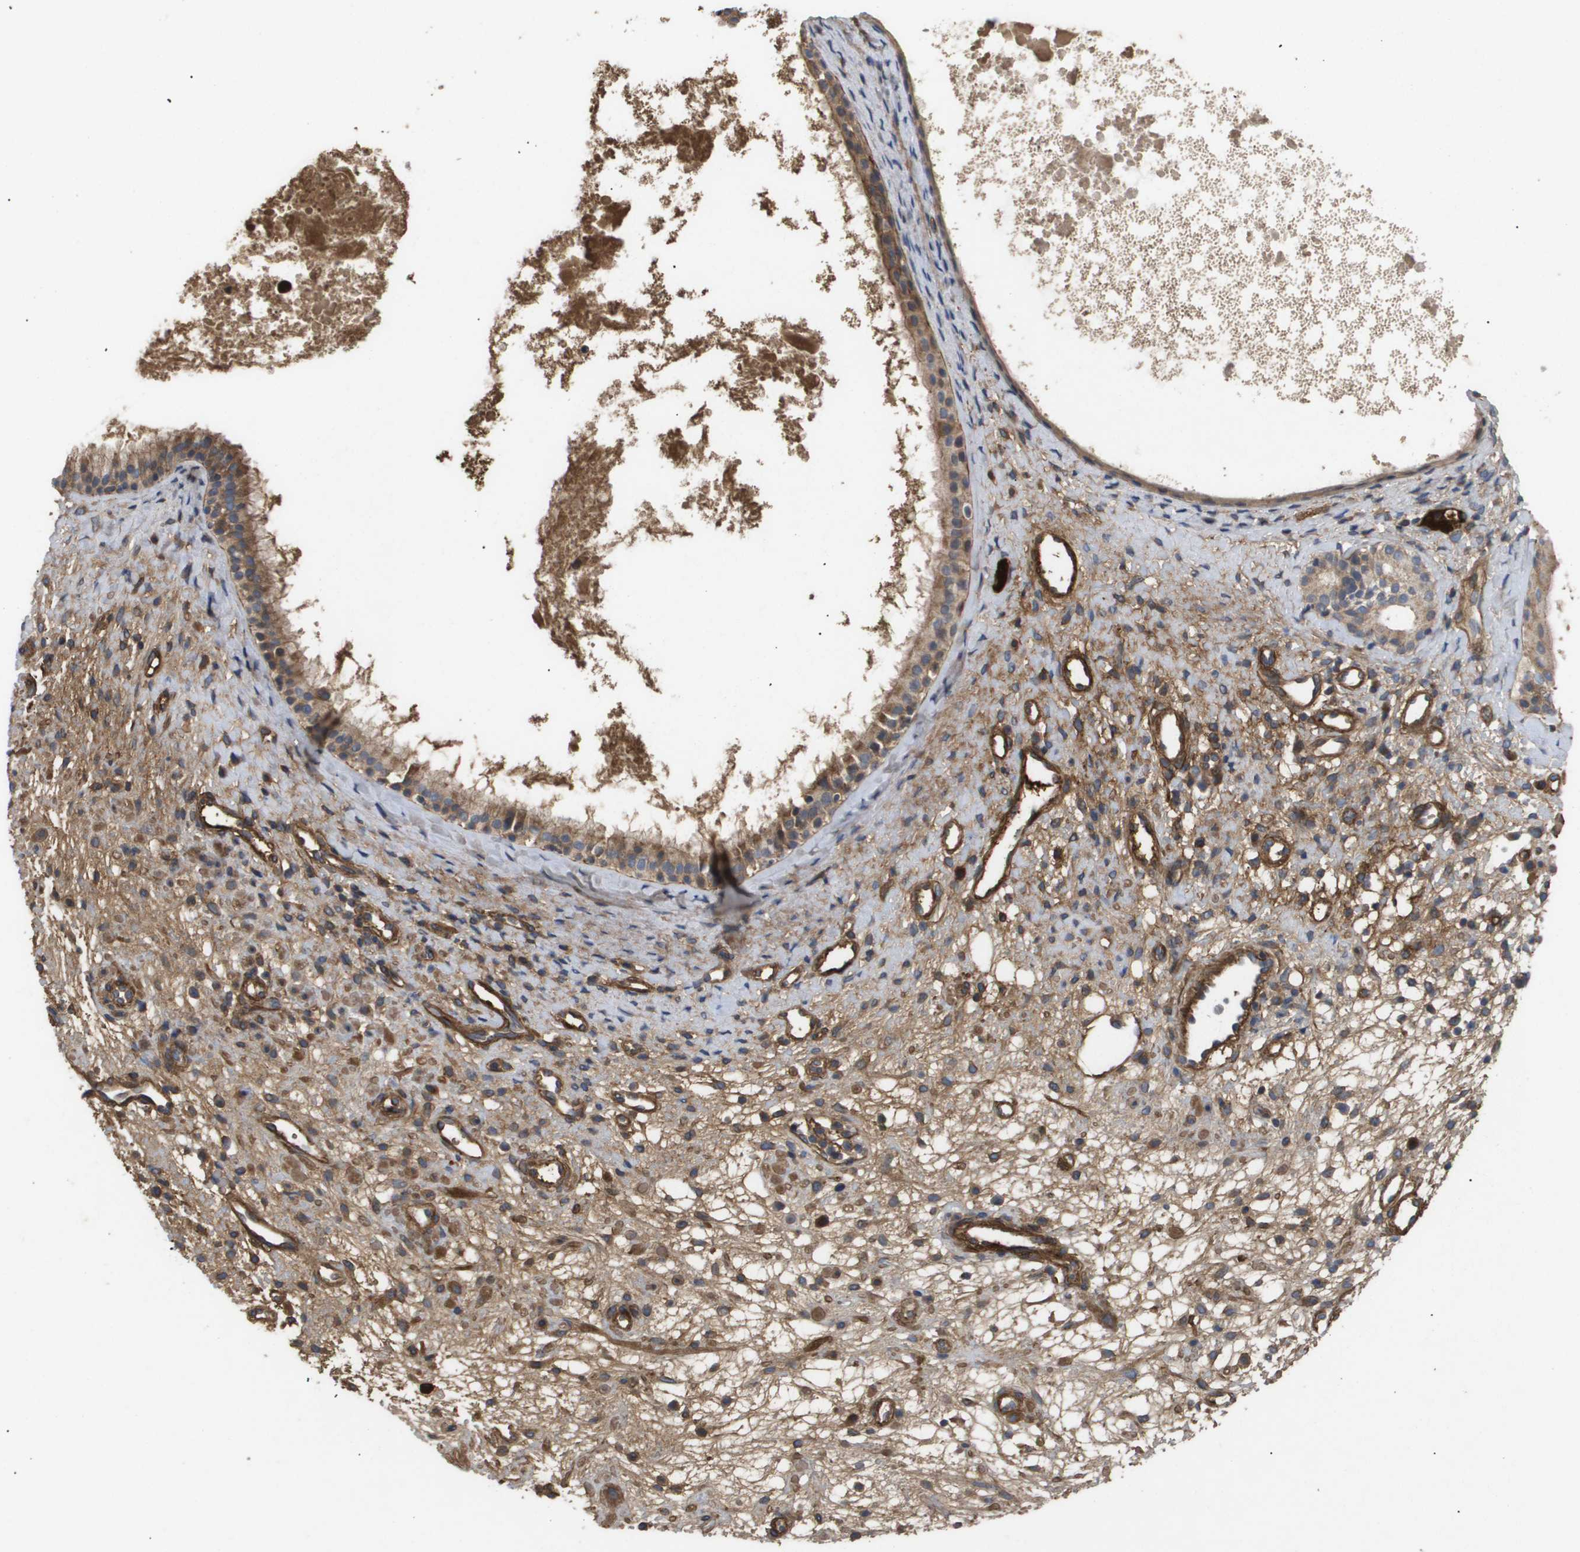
{"staining": {"intensity": "moderate", "quantity": ">75%", "location": "cytoplasmic/membranous"}, "tissue": "nasopharynx", "cell_type": "Respiratory epithelial cells", "image_type": "normal", "snomed": [{"axis": "morphology", "description": "Normal tissue, NOS"}, {"axis": "topography", "description": "Nasopharynx"}], "caption": "Protein positivity by immunohistochemistry exhibits moderate cytoplasmic/membranous staining in about >75% of respiratory epithelial cells in unremarkable nasopharynx.", "gene": "TNS1", "patient": {"sex": "male", "age": 22}}